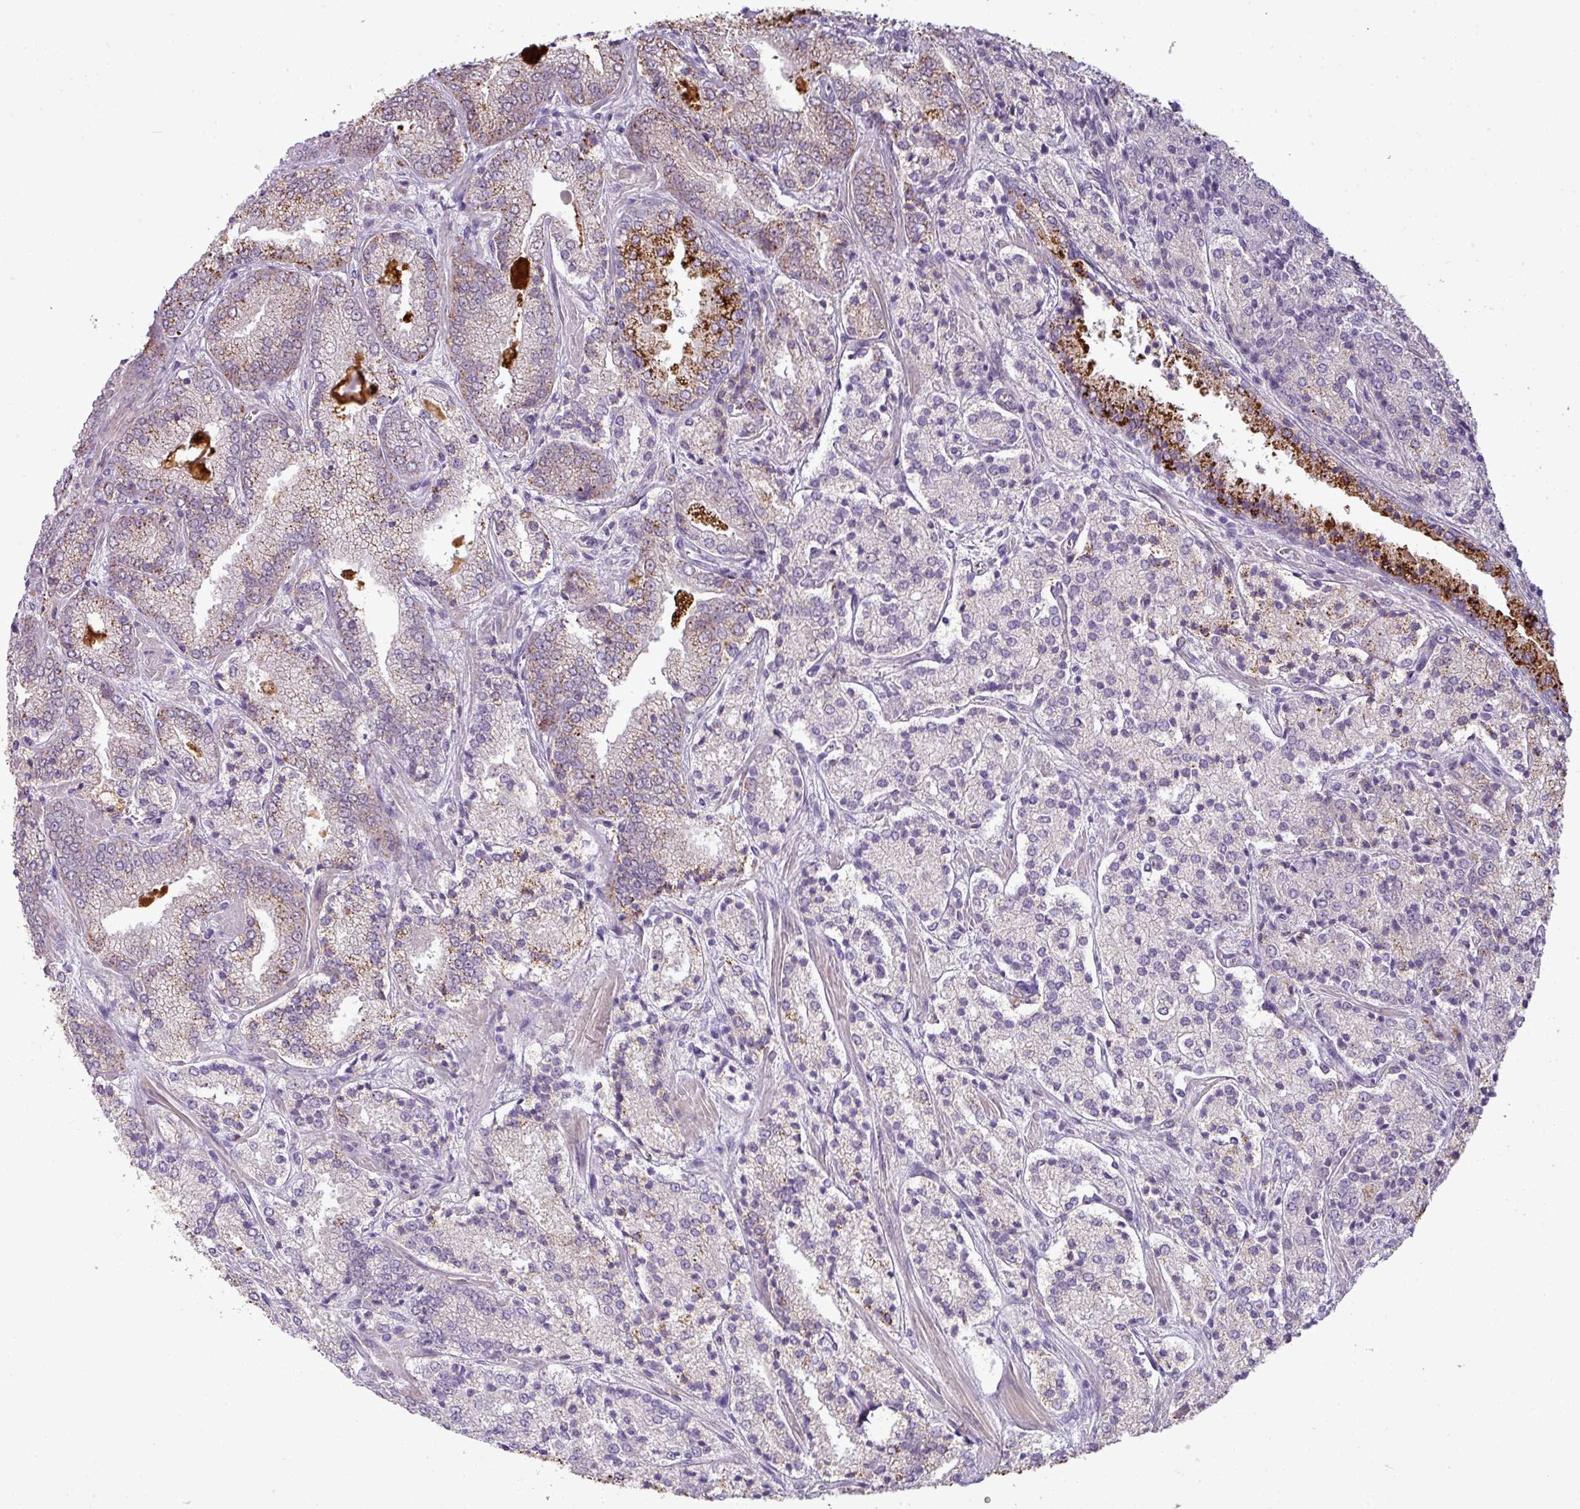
{"staining": {"intensity": "moderate", "quantity": "25%-75%", "location": "cytoplasmic/membranous"}, "tissue": "prostate cancer", "cell_type": "Tumor cells", "image_type": "cancer", "snomed": [{"axis": "morphology", "description": "Adenocarcinoma, High grade"}, {"axis": "topography", "description": "Prostate"}], "caption": "Prostate adenocarcinoma (high-grade) stained with immunohistochemistry (IHC) exhibits moderate cytoplasmic/membranous positivity in about 25%-75% of tumor cells.", "gene": "MAK16", "patient": {"sex": "male", "age": 63}}